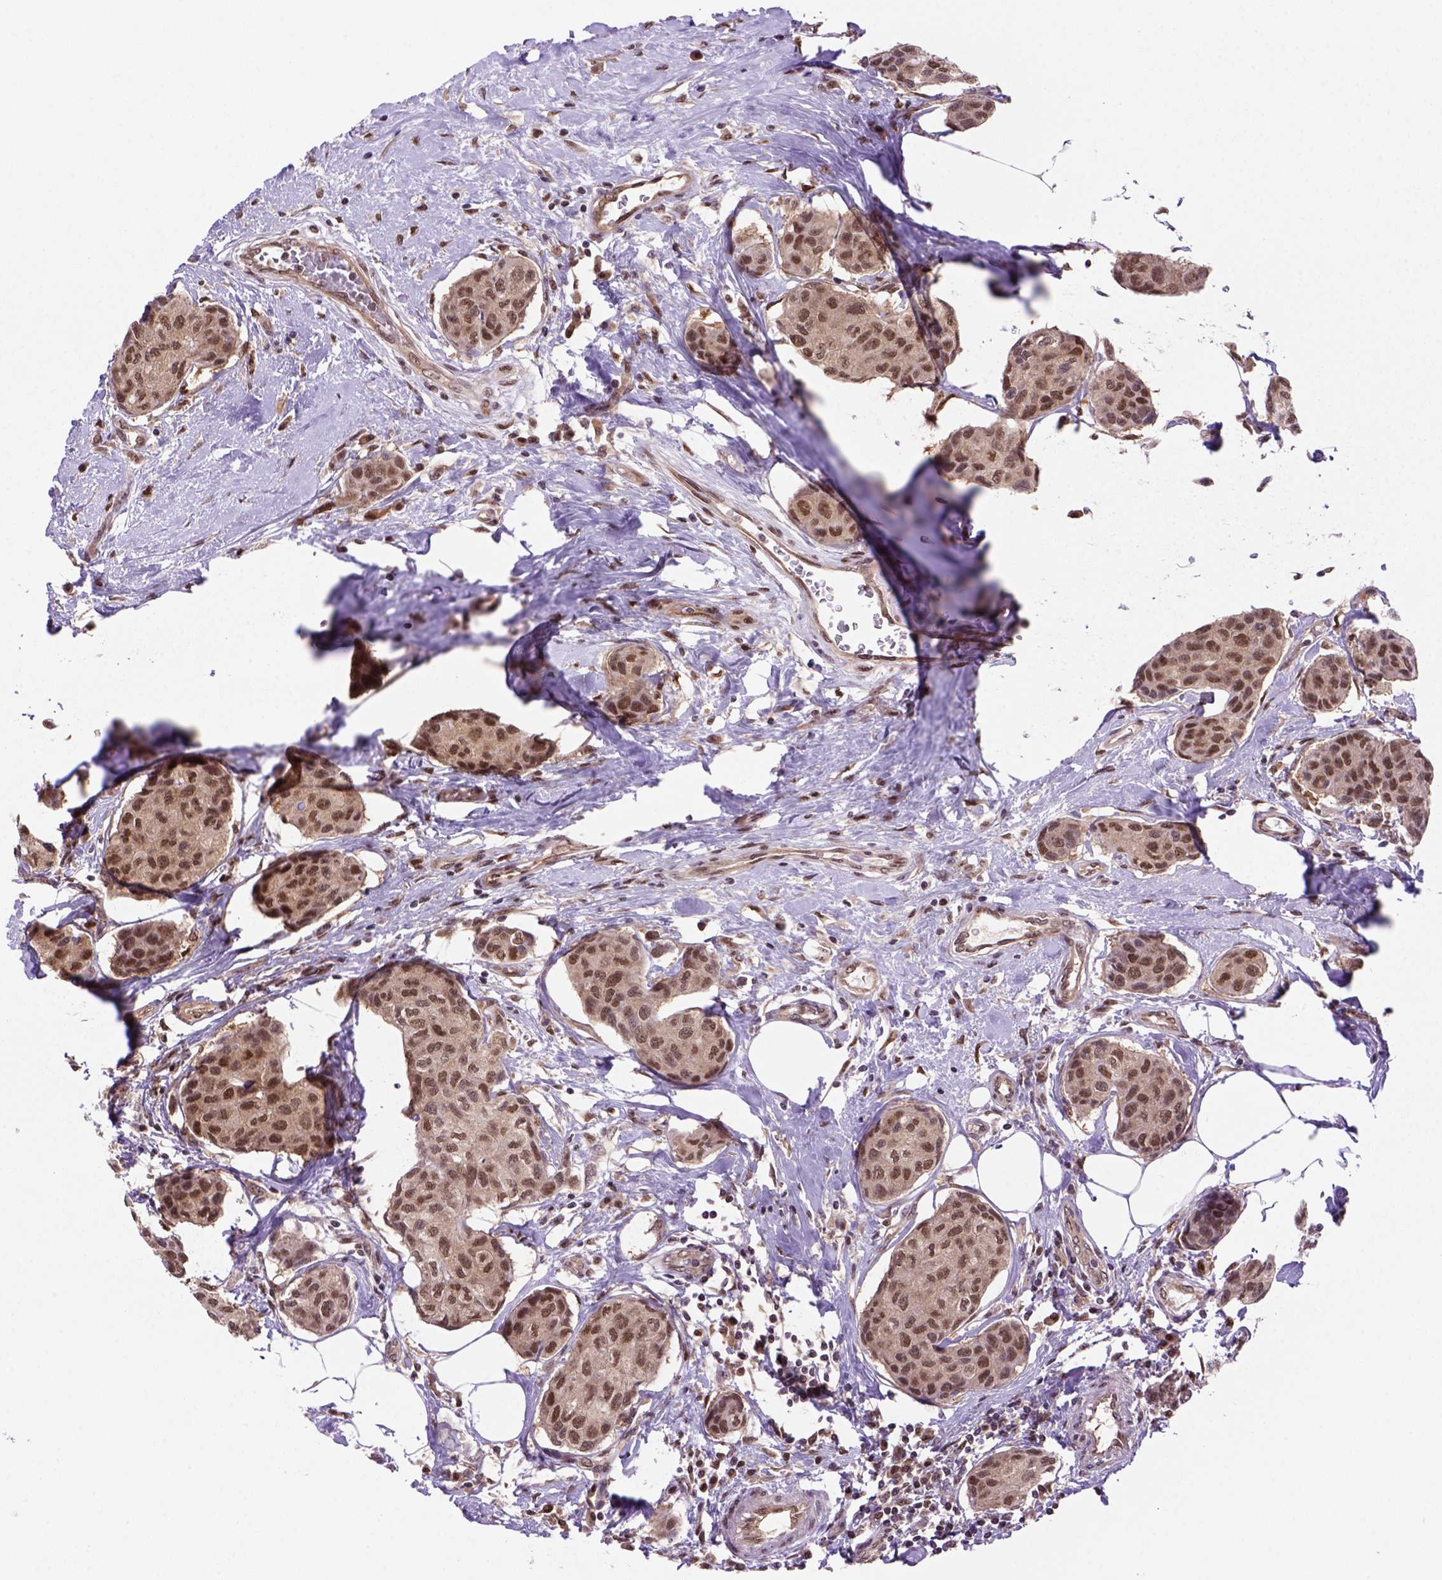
{"staining": {"intensity": "moderate", "quantity": ">75%", "location": "nuclear"}, "tissue": "breast cancer", "cell_type": "Tumor cells", "image_type": "cancer", "snomed": [{"axis": "morphology", "description": "Duct carcinoma"}, {"axis": "topography", "description": "Breast"}], "caption": "Breast cancer (intraductal carcinoma) stained with a brown dye shows moderate nuclear positive staining in about >75% of tumor cells.", "gene": "PSMC2", "patient": {"sex": "female", "age": 80}}